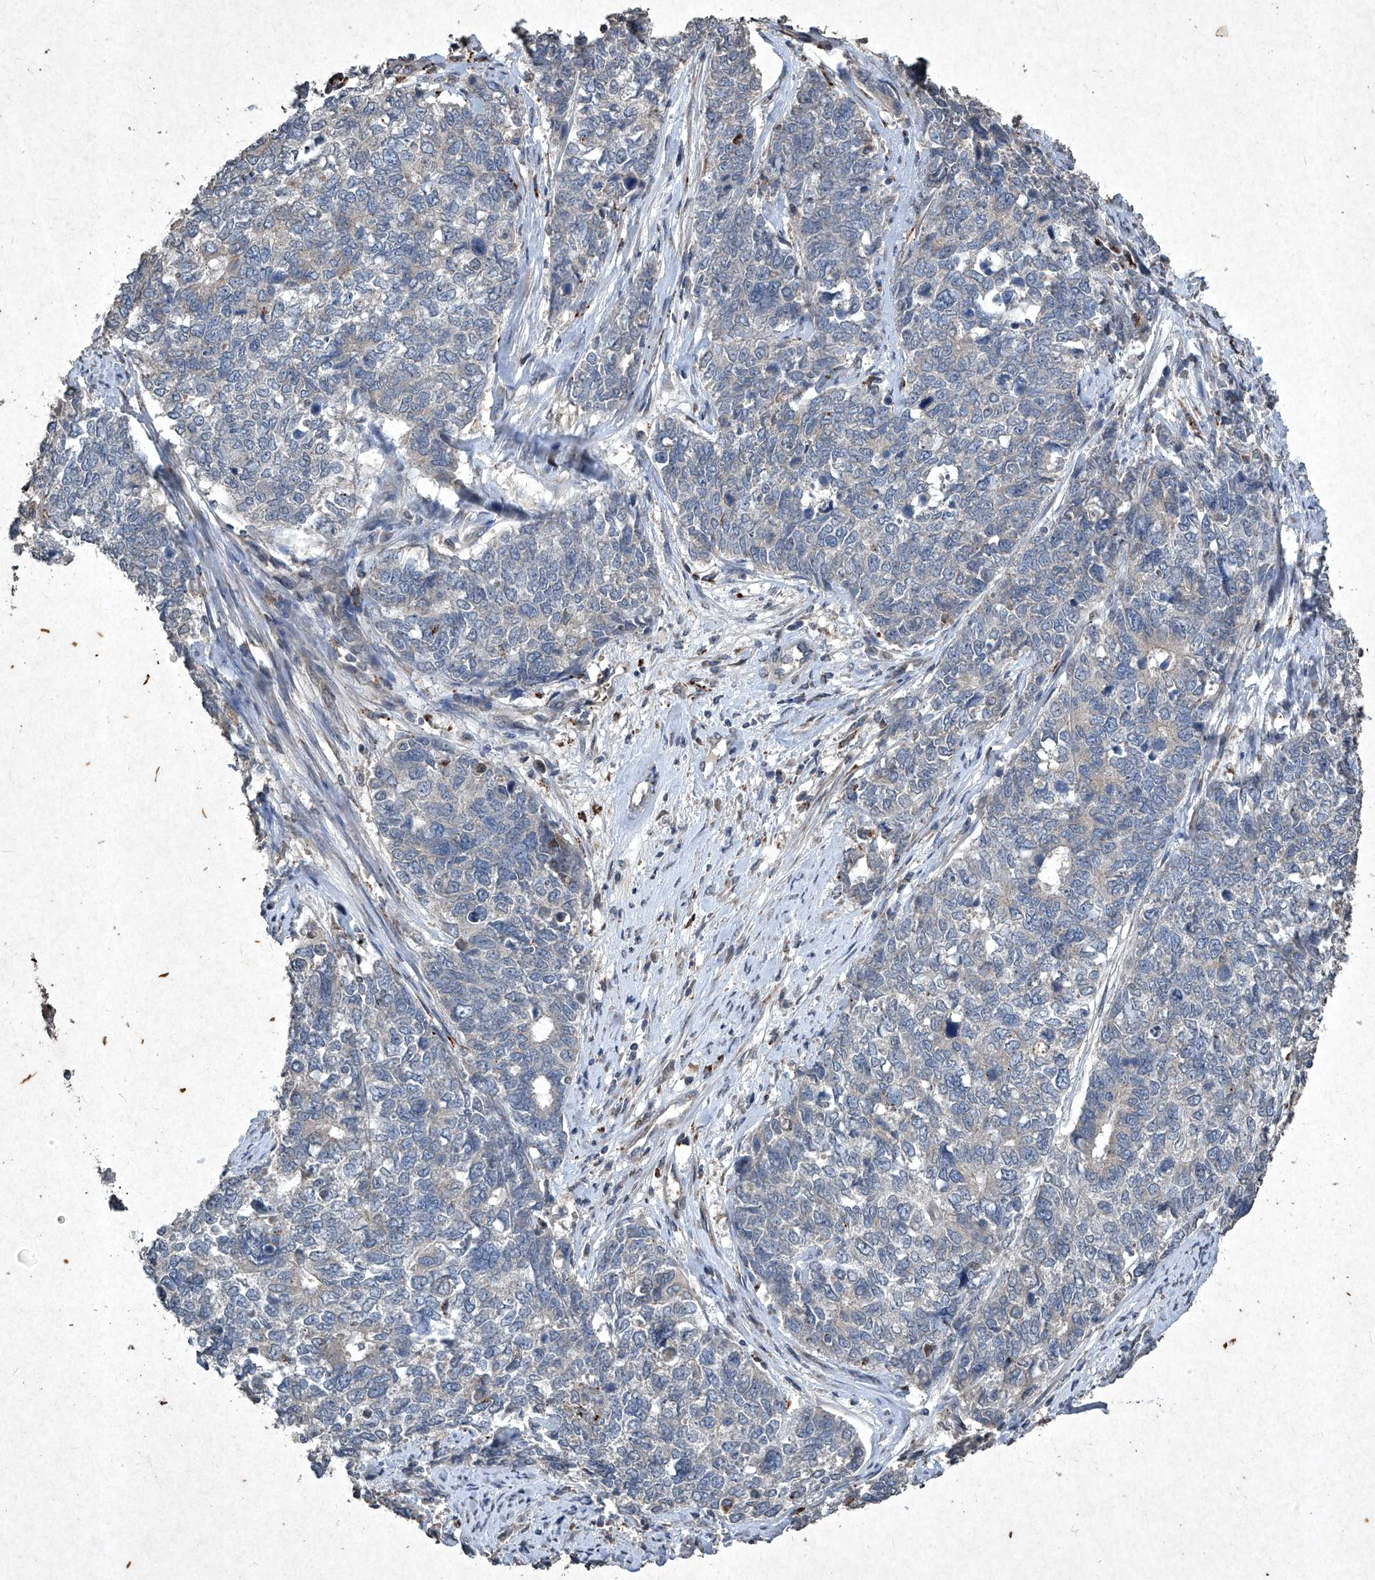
{"staining": {"intensity": "negative", "quantity": "none", "location": "none"}, "tissue": "cervical cancer", "cell_type": "Tumor cells", "image_type": "cancer", "snomed": [{"axis": "morphology", "description": "Squamous cell carcinoma, NOS"}, {"axis": "topography", "description": "Cervix"}], "caption": "Photomicrograph shows no protein positivity in tumor cells of cervical cancer (squamous cell carcinoma) tissue. The staining was performed using DAB to visualize the protein expression in brown, while the nuclei were stained in blue with hematoxylin (Magnification: 20x).", "gene": "MED16", "patient": {"sex": "female", "age": 63}}